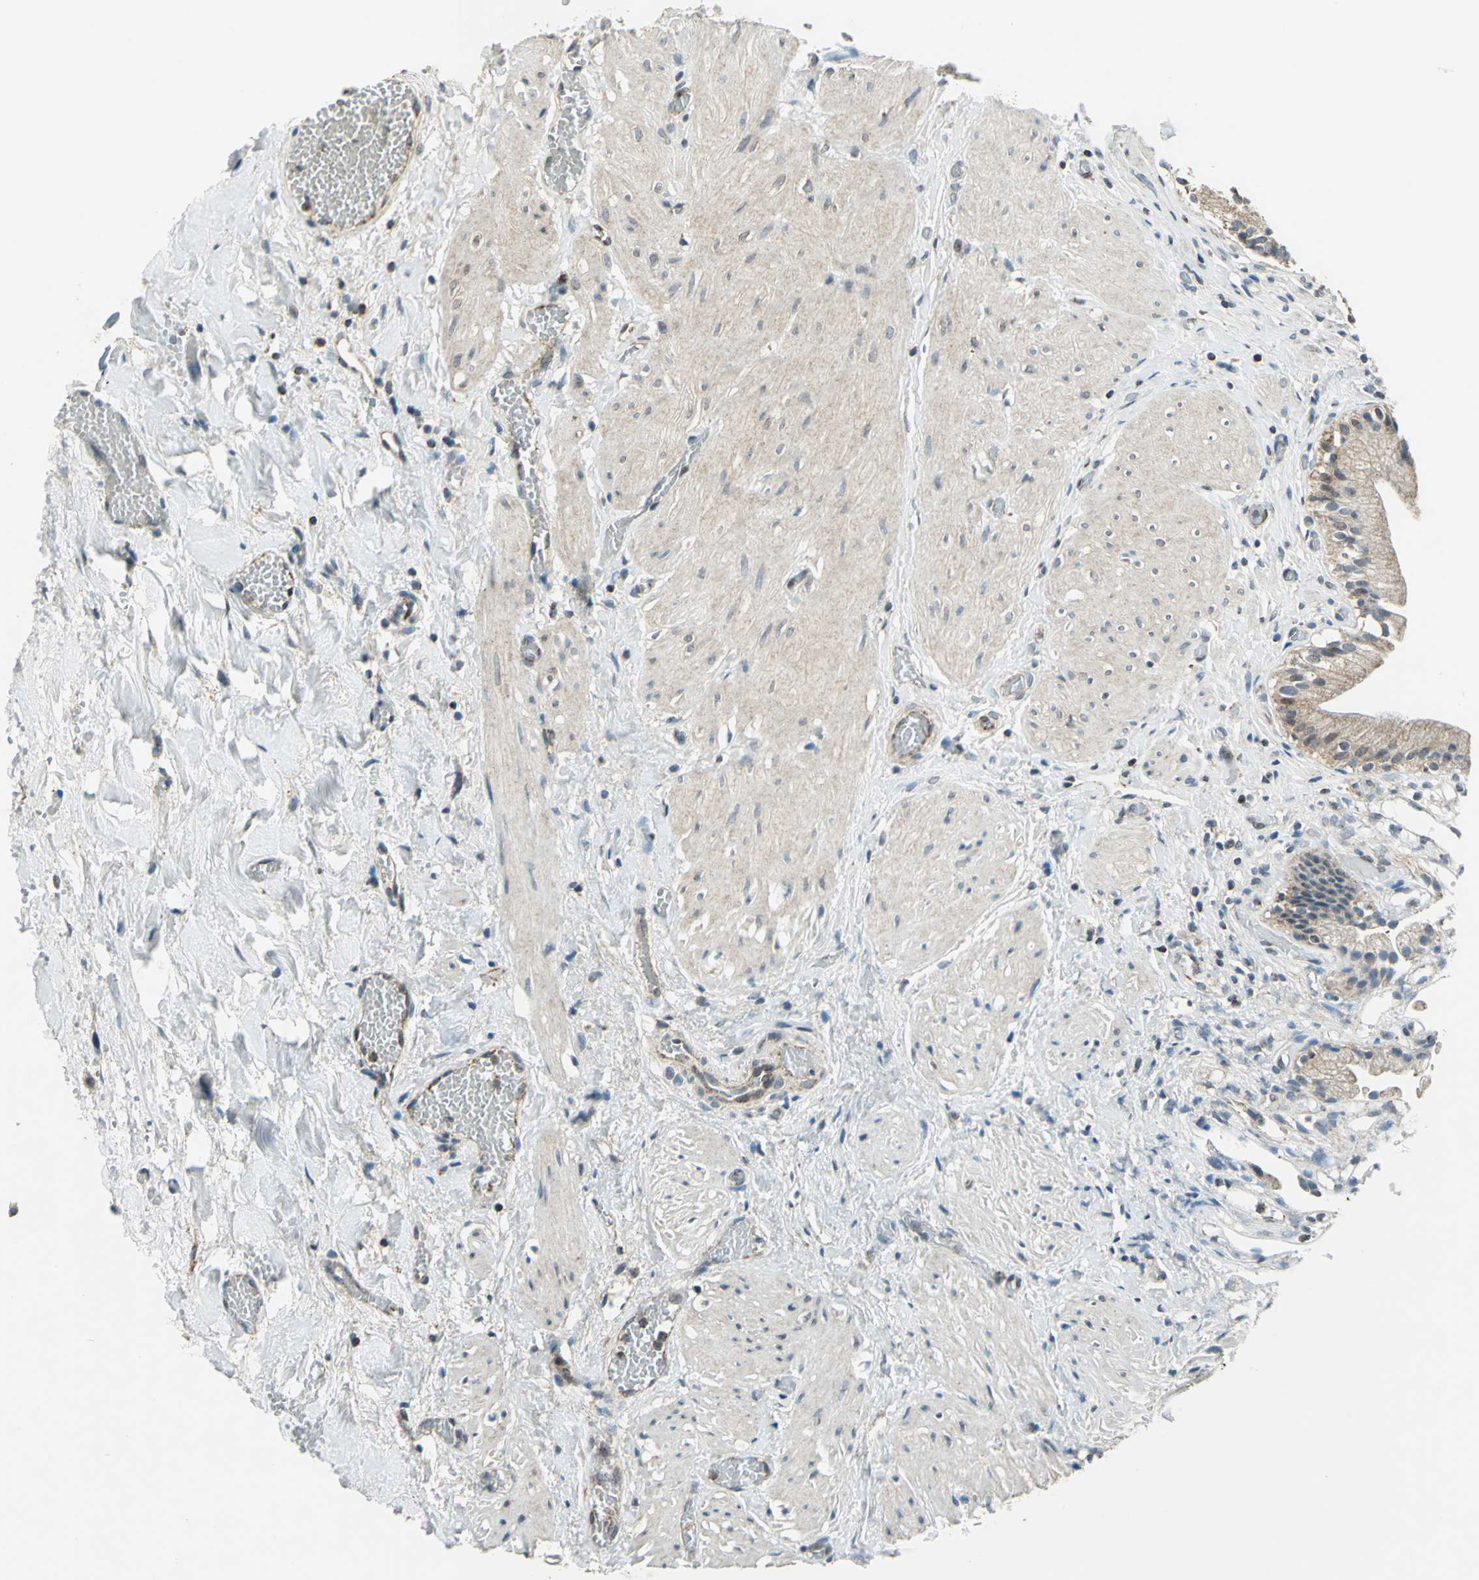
{"staining": {"intensity": "moderate", "quantity": ">75%", "location": "cytoplasmic/membranous"}, "tissue": "gallbladder", "cell_type": "Glandular cells", "image_type": "normal", "snomed": [{"axis": "morphology", "description": "Normal tissue, NOS"}, {"axis": "topography", "description": "Gallbladder"}], "caption": "High-power microscopy captured an immunohistochemistry (IHC) image of benign gallbladder, revealing moderate cytoplasmic/membranous staining in about >75% of glandular cells. (DAB IHC with brightfield microscopy, high magnification).", "gene": "NUDT2", "patient": {"sex": "male", "age": 65}}